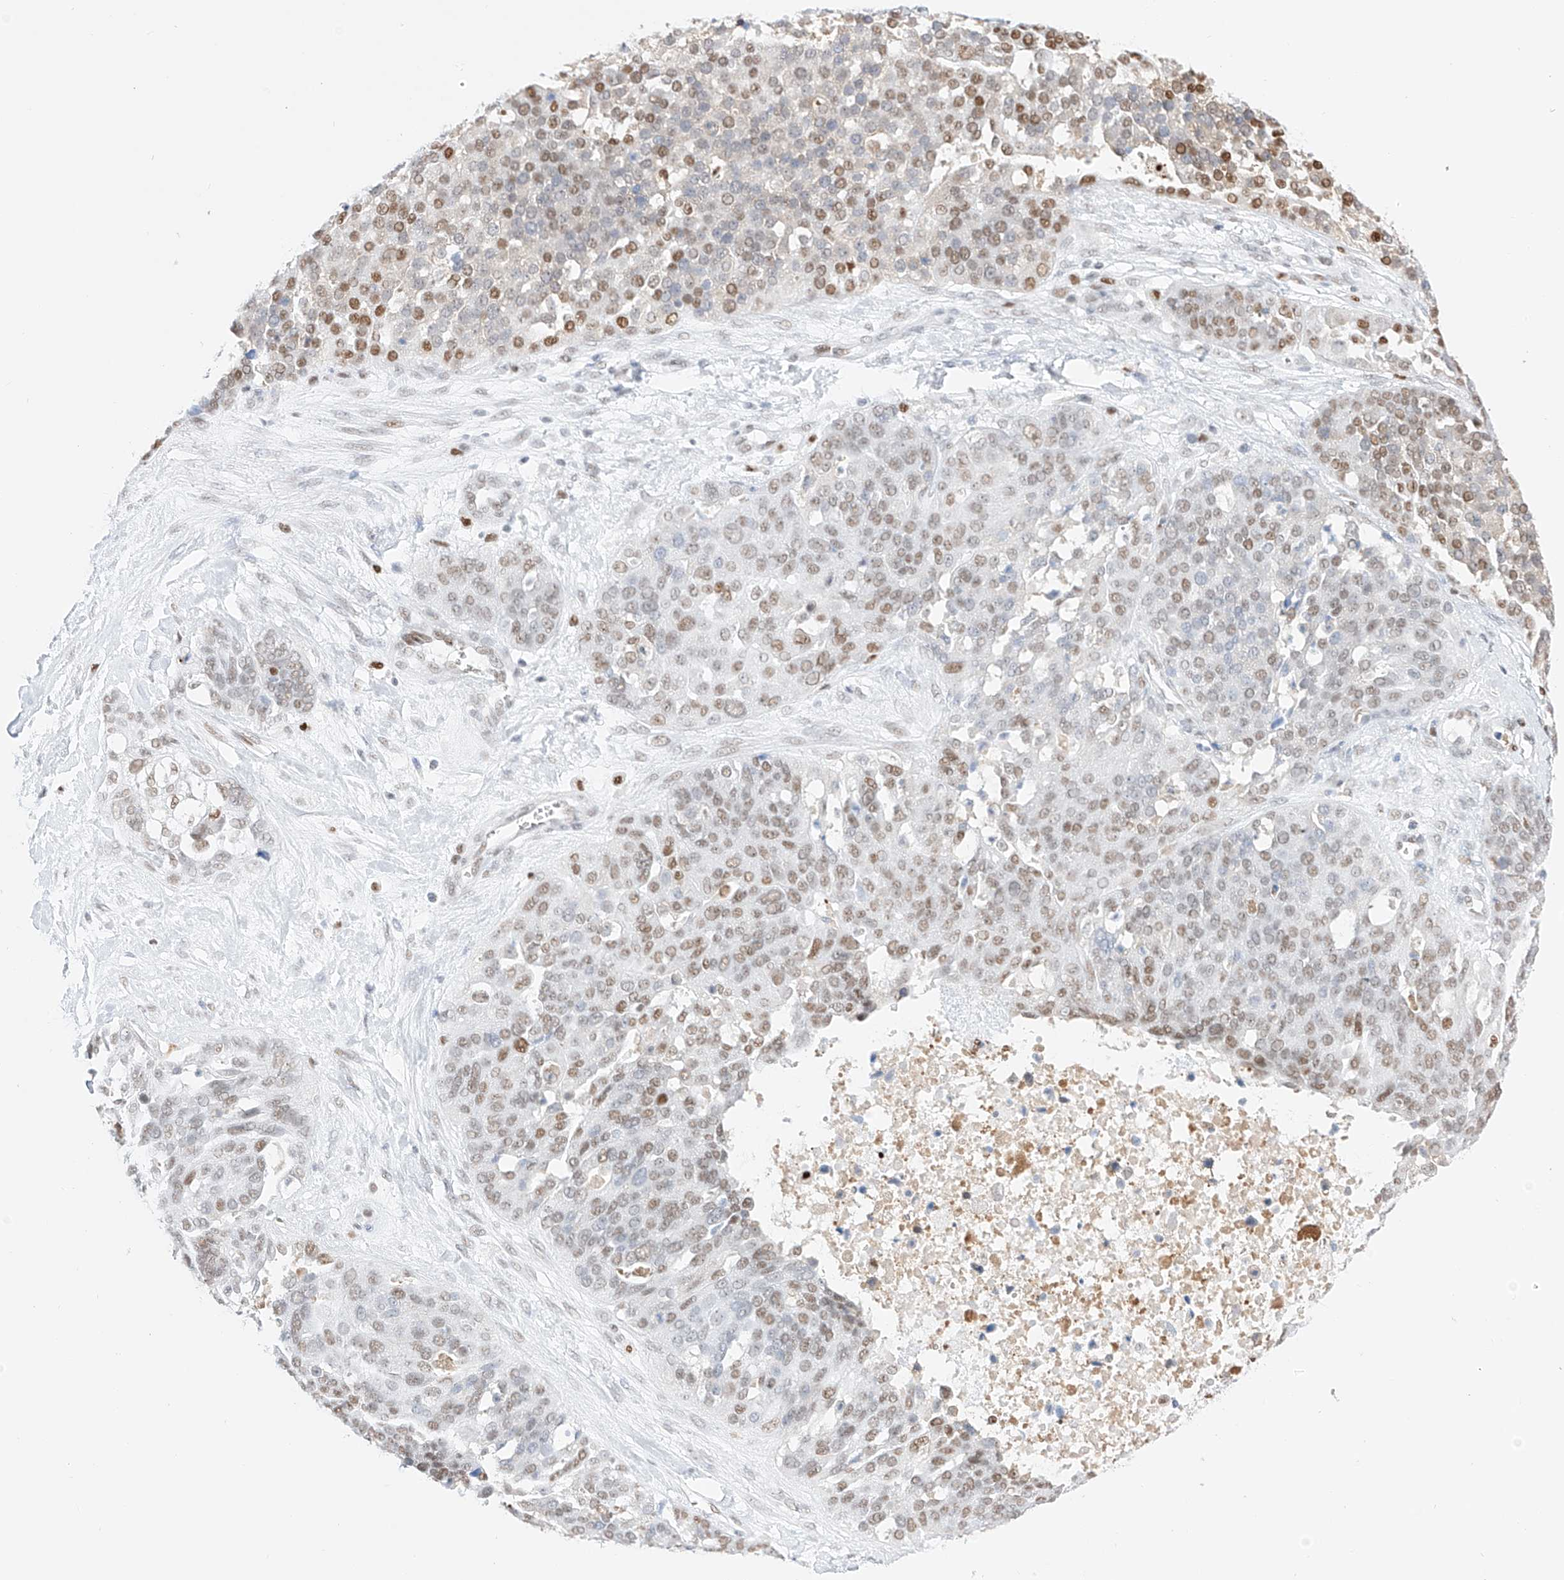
{"staining": {"intensity": "moderate", "quantity": "<25%", "location": "nuclear"}, "tissue": "ovarian cancer", "cell_type": "Tumor cells", "image_type": "cancer", "snomed": [{"axis": "morphology", "description": "Cystadenocarcinoma, serous, NOS"}, {"axis": "topography", "description": "Ovary"}], "caption": "Moderate nuclear protein expression is appreciated in approximately <25% of tumor cells in ovarian serous cystadenocarcinoma. (Stains: DAB (3,3'-diaminobenzidine) in brown, nuclei in blue, Microscopy: brightfield microscopy at high magnification).", "gene": "APIP", "patient": {"sex": "female", "age": 44}}